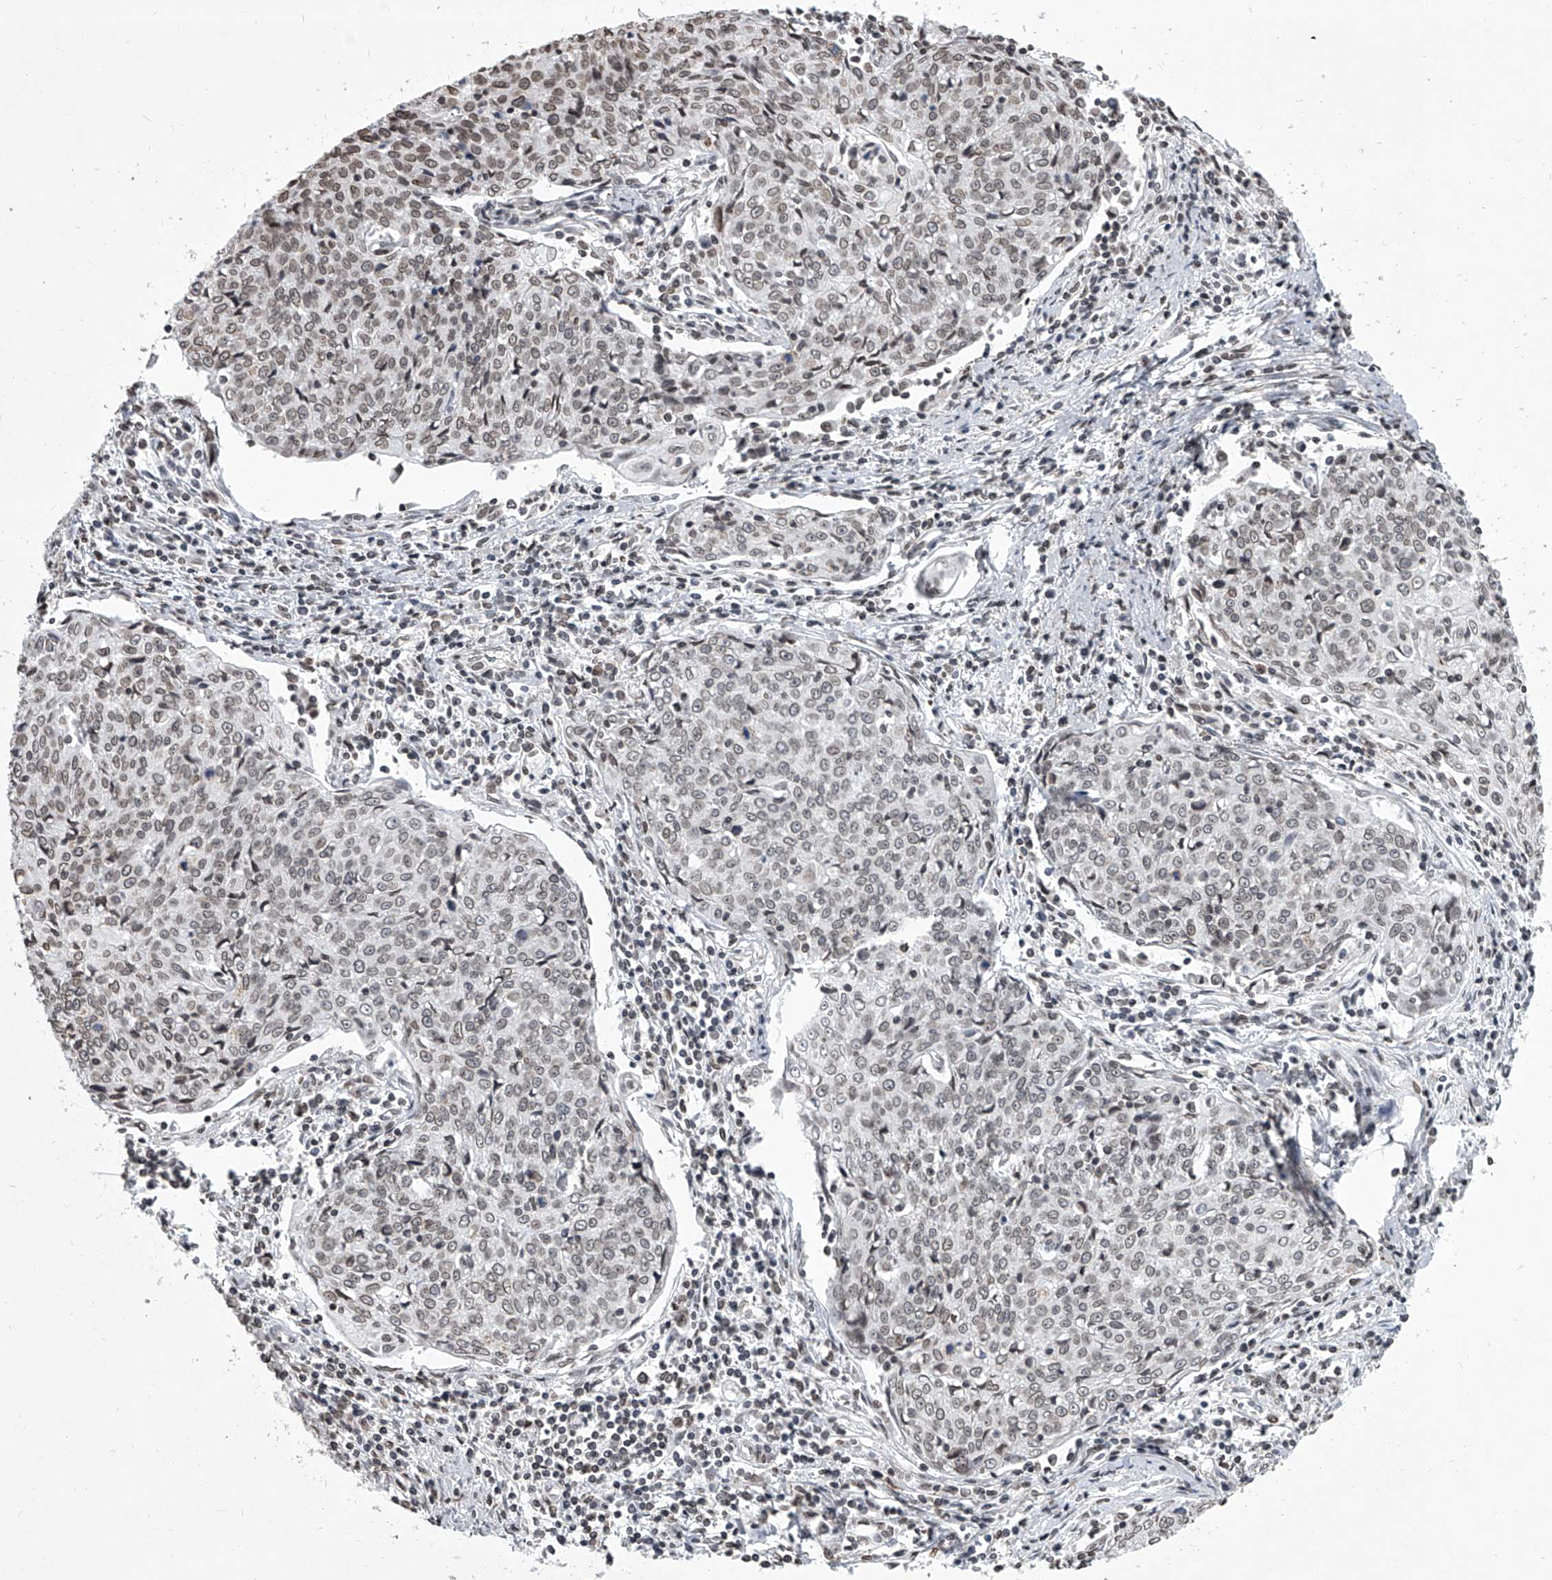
{"staining": {"intensity": "weak", "quantity": "25%-75%", "location": "nuclear"}, "tissue": "cervical cancer", "cell_type": "Tumor cells", "image_type": "cancer", "snomed": [{"axis": "morphology", "description": "Squamous cell carcinoma, NOS"}, {"axis": "topography", "description": "Cervix"}], "caption": "Human squamous cell carcinoma (cervical) stained with a brown dye reveals weak nuclear positive expression in about 25%-75% of tumor cells.", "gene": "PPIL4", "patient": {"sex": "female", "age": 48}}